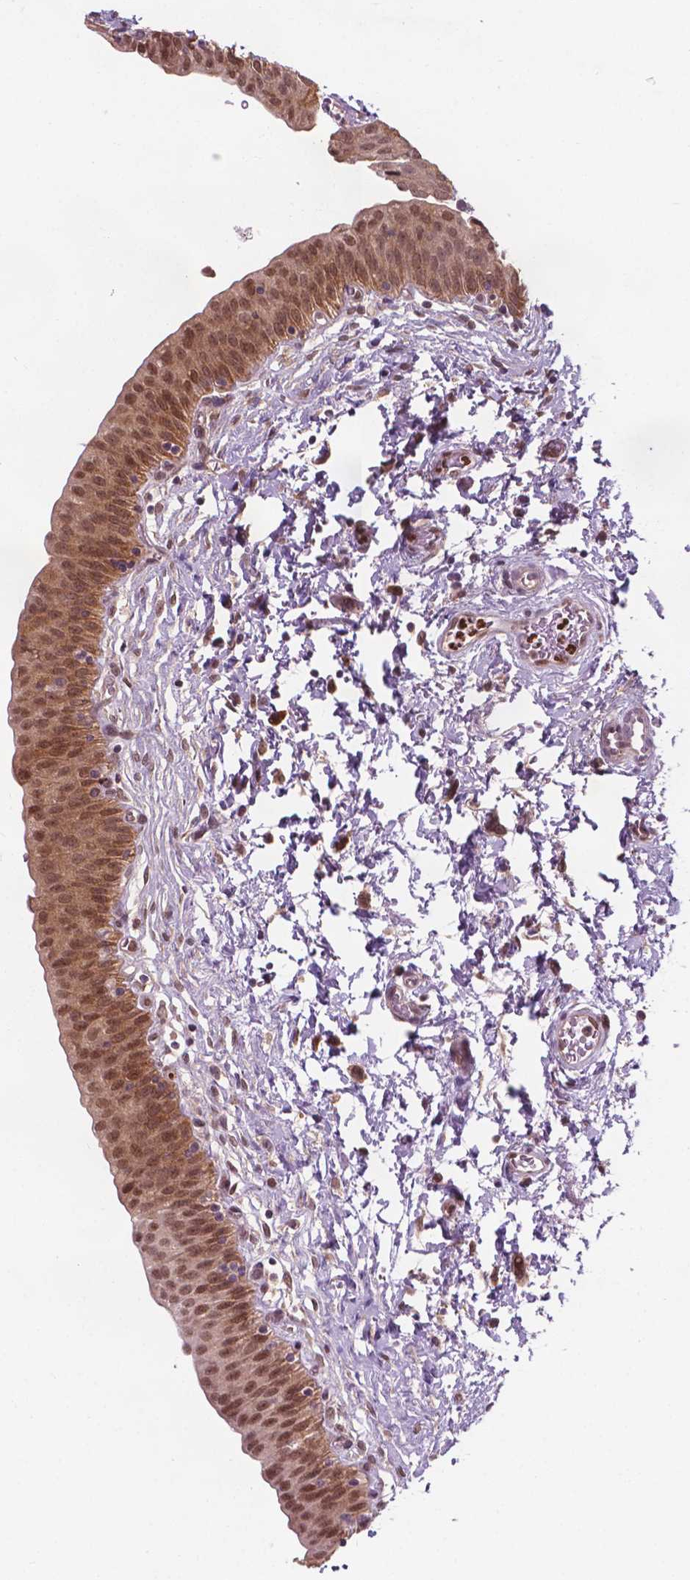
{"staining": {"intensity": "moderate", "quantity": ">75%", "location": "cytoplasmic/membranous,nuclear"}, "tissue": "urinary bladder", "cell_type": "Urothelial cells", "image_type": "normal", "snomed": [{"axis": "morphology", "description": "Normal tissue, NOS"}, {"axis": "topography", "description": "Urinary bladder"}], "caption": "Immunohistochemical staining of benign urinary bladder reveals moderate cytoplasmic/membranous,nuclear protein staining in about >75% of urothelial cells. Nuclei are stained in blue.", "gene": "NFAT5", "patient": {"sex": "male", "age": 56}}